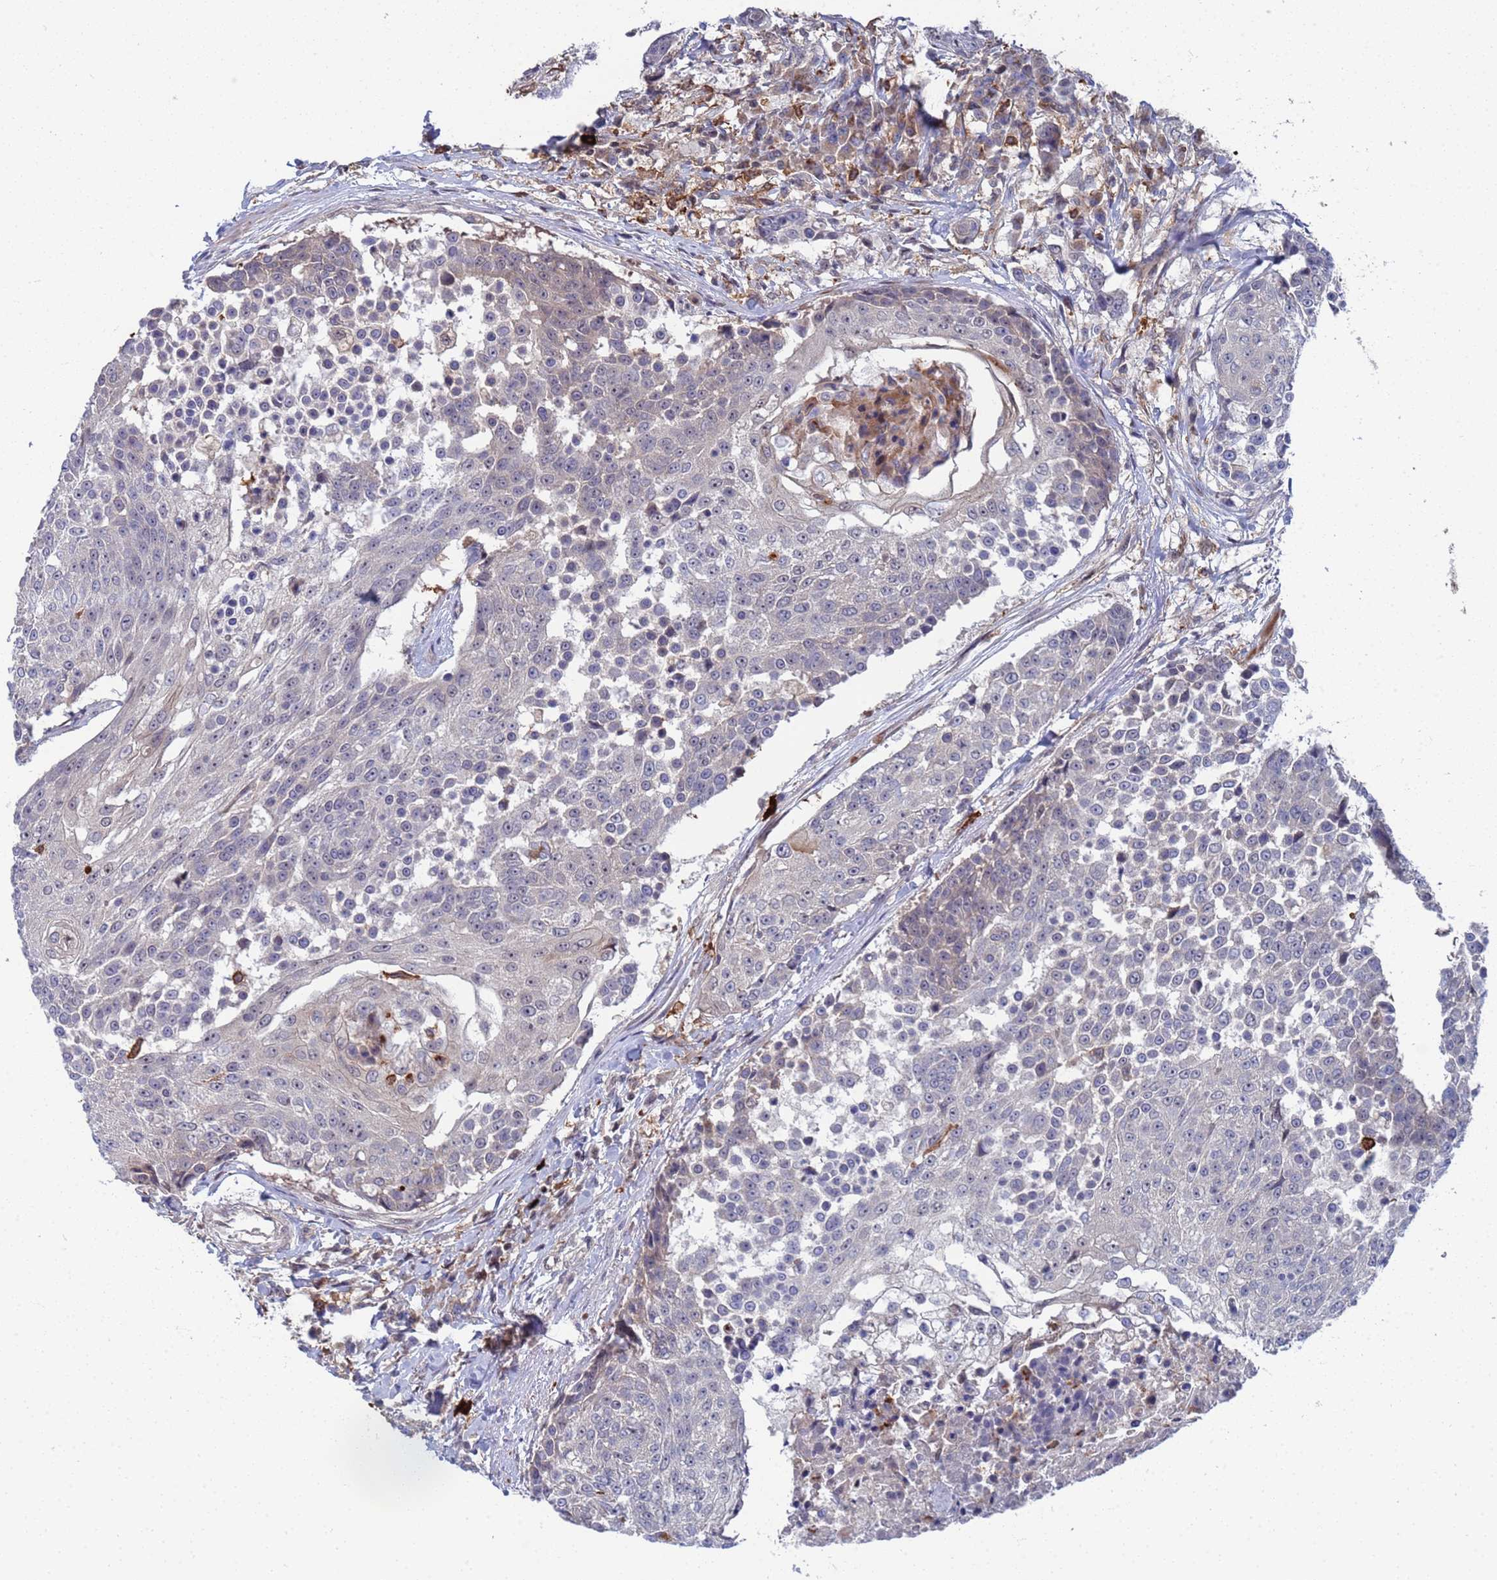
{"staining": {"intensity": "negative", "quantity": "none", "location": "none"}, "tissue": "urothelial cancer", "cell_type": "Tumor cells", "image_type": "cancer", "snomed": [{"axis": "morphology", "description": "Urothelial carcinoma, High grade"}, {"axis": "topography", "description": "Urinary bladder"}], "caption": "A high-resolution photomicrograph shows IHC staining of urothelial carcinoma (high-grade), which displays no significant staining in tumor cells.", "gene": "TMBIM6", "patient": {"sex": "female", "age": 63}}